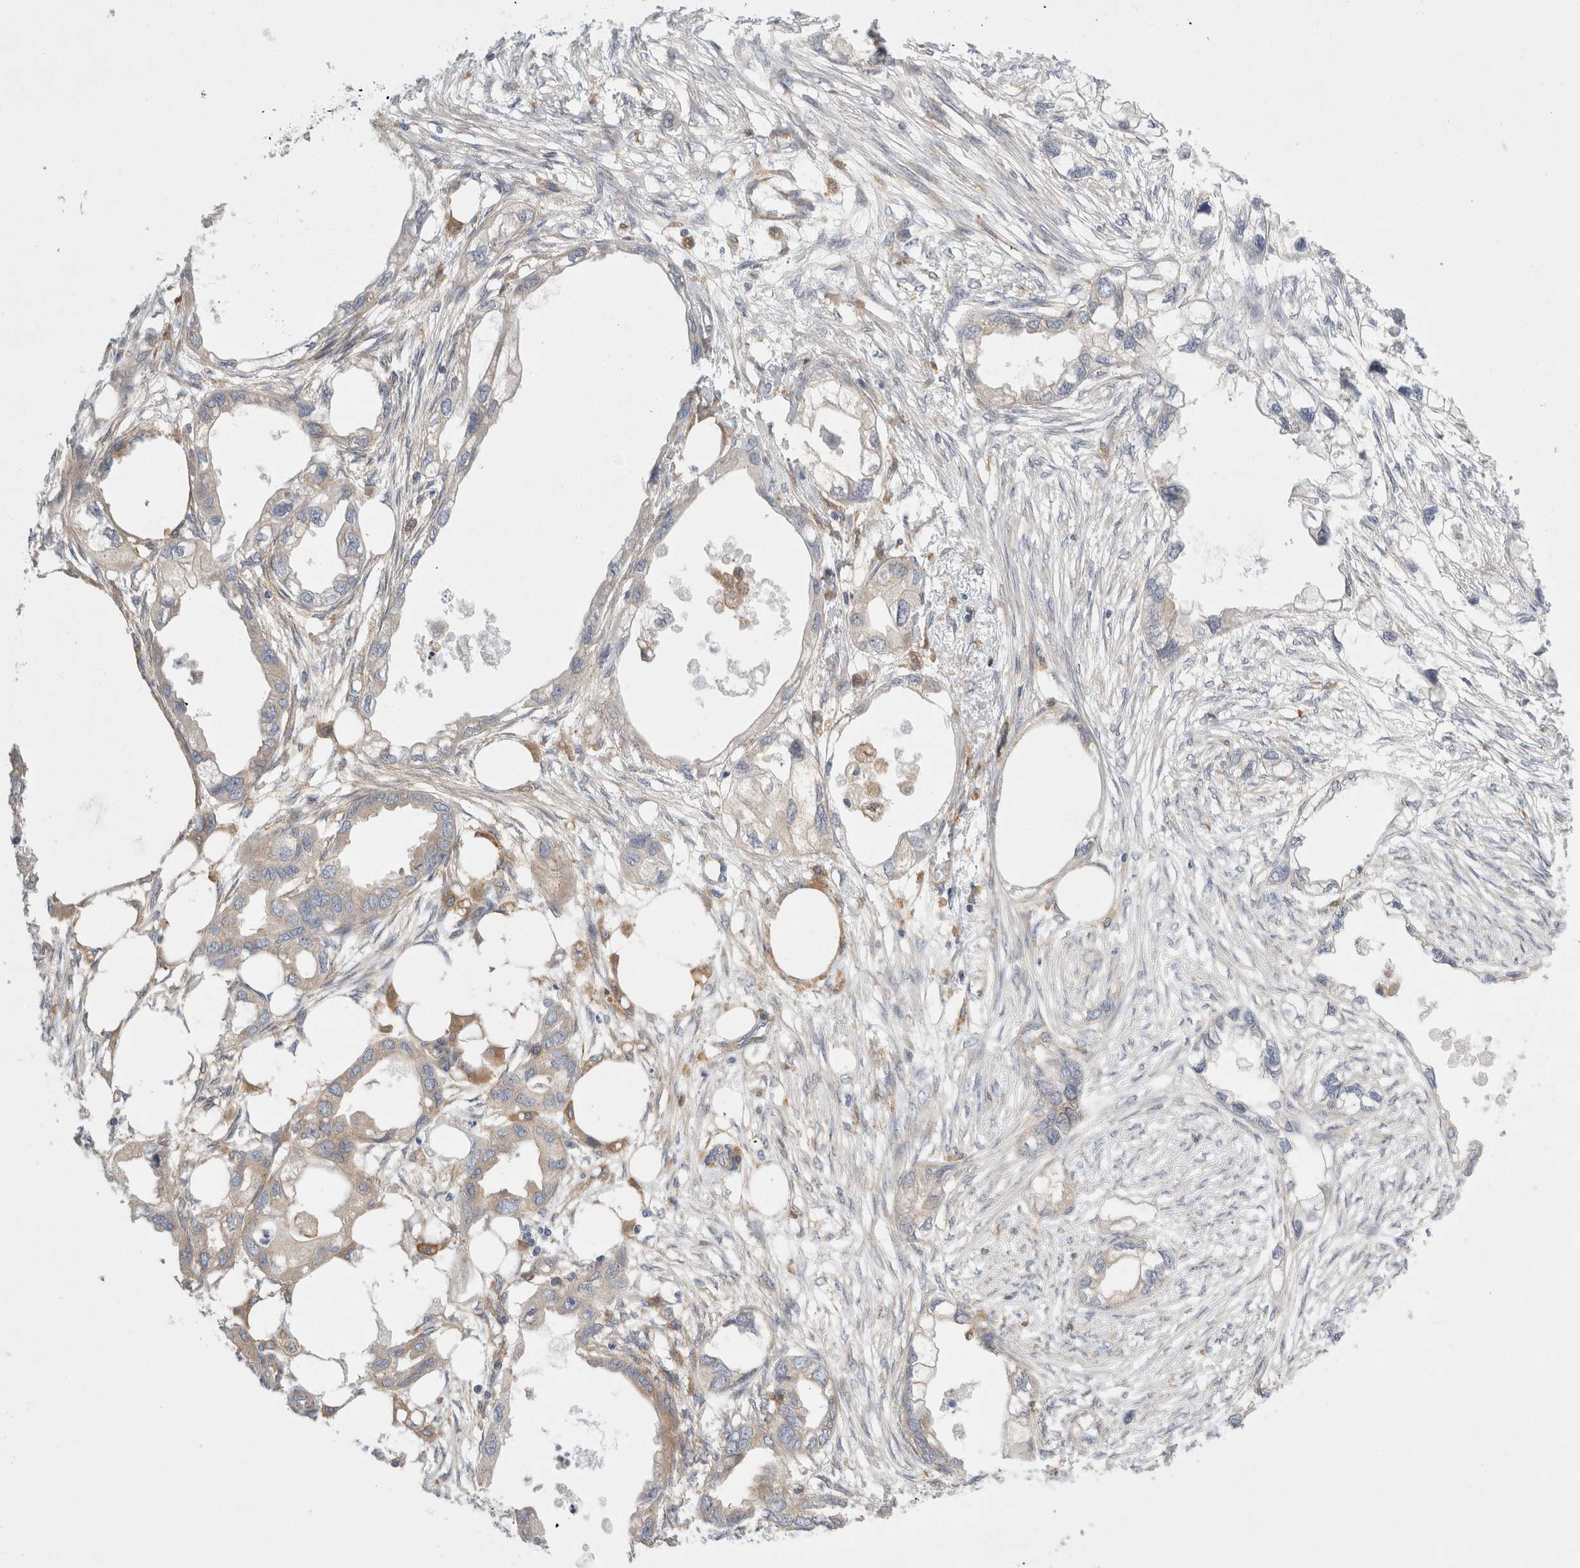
{"staining": {"intensity": "weak", "quantity": "25%-75%", "location": "cytoplasmic/membranous"}, "tissue": "endometrial cancer", "cell_type": "Tumor cells", "image_type": "cancer", "snomed": [{"axis": "morphology", "description": "Adenocarcinoma, NOS"}, {"axis": "morphology", "description": "Adenocarcinoma, metastatic, NOS"}, {"axis": "topography", "description": "Adipose tissue"}, {"axis": "topography", "description": "Endometrium"}], "caption": "Immunohistochemical staining of adenocarcinoma (endometrial) shows weak cytoplasmic/membranous protein expression in approximately 25%-75% of tumor cells. (DAB IHC, brown staining for protein, blue staining for nuclei).", "gene": "CDCA7L", "patient": {"sex": "female", "age": 67}}